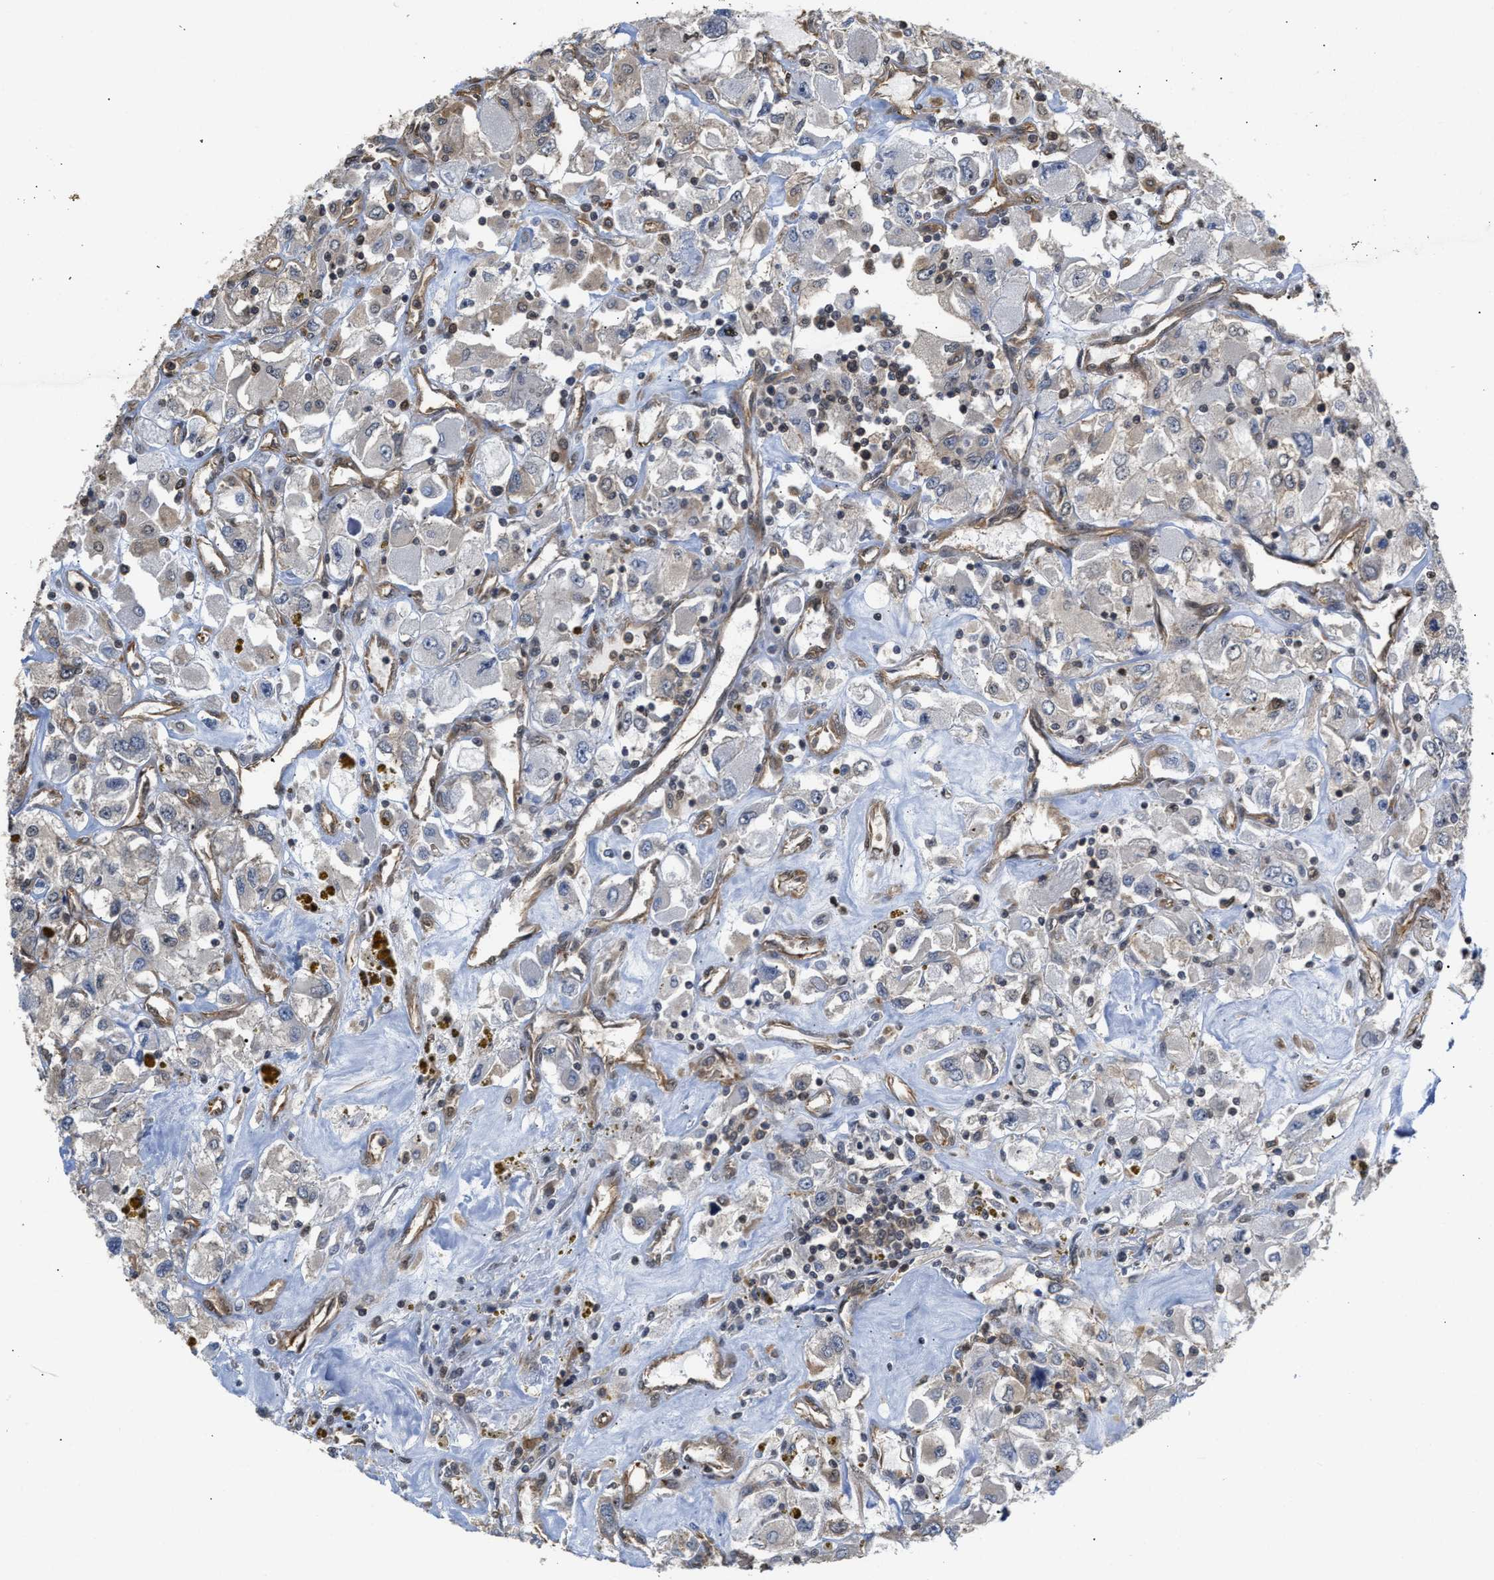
{"staining": {"intensity": "negative", "quantity": "none", "location": "none"}, "tissue": "renal cancer", "cell_type": "Tumor cells", "image_type": "cancer", "snomed": [{"axis": "morphology", "description": "Adenocarcinoma, NOS"}, {"axis": "topography", "description": "Kidney"}], "caption": "IHC image of neoplastic tissue: human renal cancer (adenocarcinoma) stained with DAB (3,3'-diaminobenzidine) displays no significant protein staining in tumor cells. The staining is performed using DAB (3,3'-diaminobenzidine) brown chromogen with nuclei counter-stained in using hematoxylin.", "gene": "SCAI", "patient": {"sex": "female", "age": 52}}